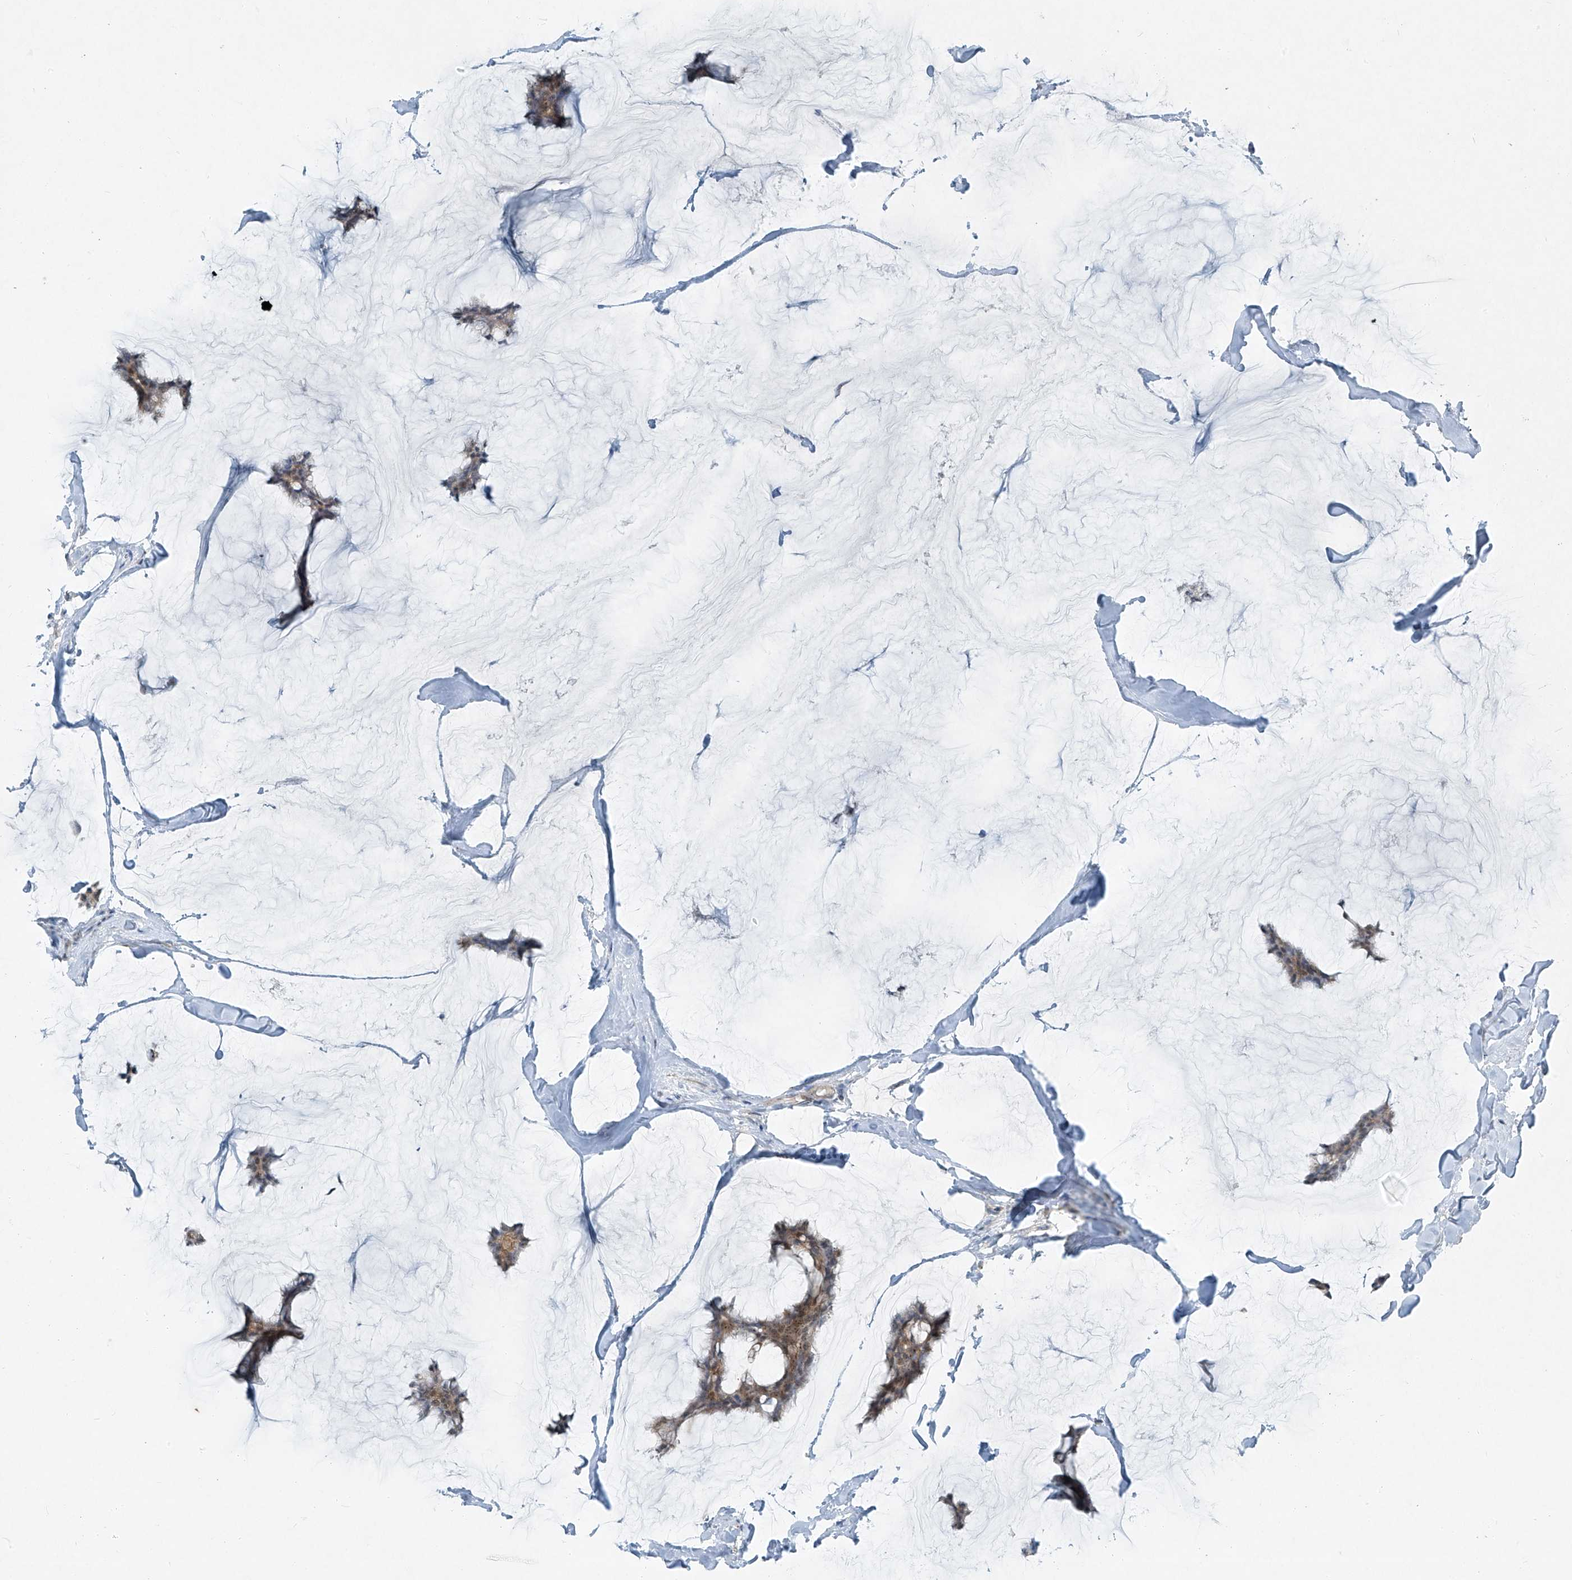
{"staining": {"intensity": "weak", "quantity": ">75%", "location": "cytoplasmic/membranous,nuclear"}, "tissue": "breast cancer", "cell_type": "Tumor cells", "image_type": "cancer", "snomed": [{"axis": "morphology", "description": "Duct carcinoma"}, {"axis": "topography", "description": "Breast"}], "caption": "Tumor cells exhibit low levels of weak cytoplasmic/membranous and nuclear positivity in about >75% of cells in human breast infiltrating ductal carcinoma. The protein is shown in brown color, while the nuclei are stained blue.", "gene": "PPCS", "patient": {"sex": "female", "age": 93}}